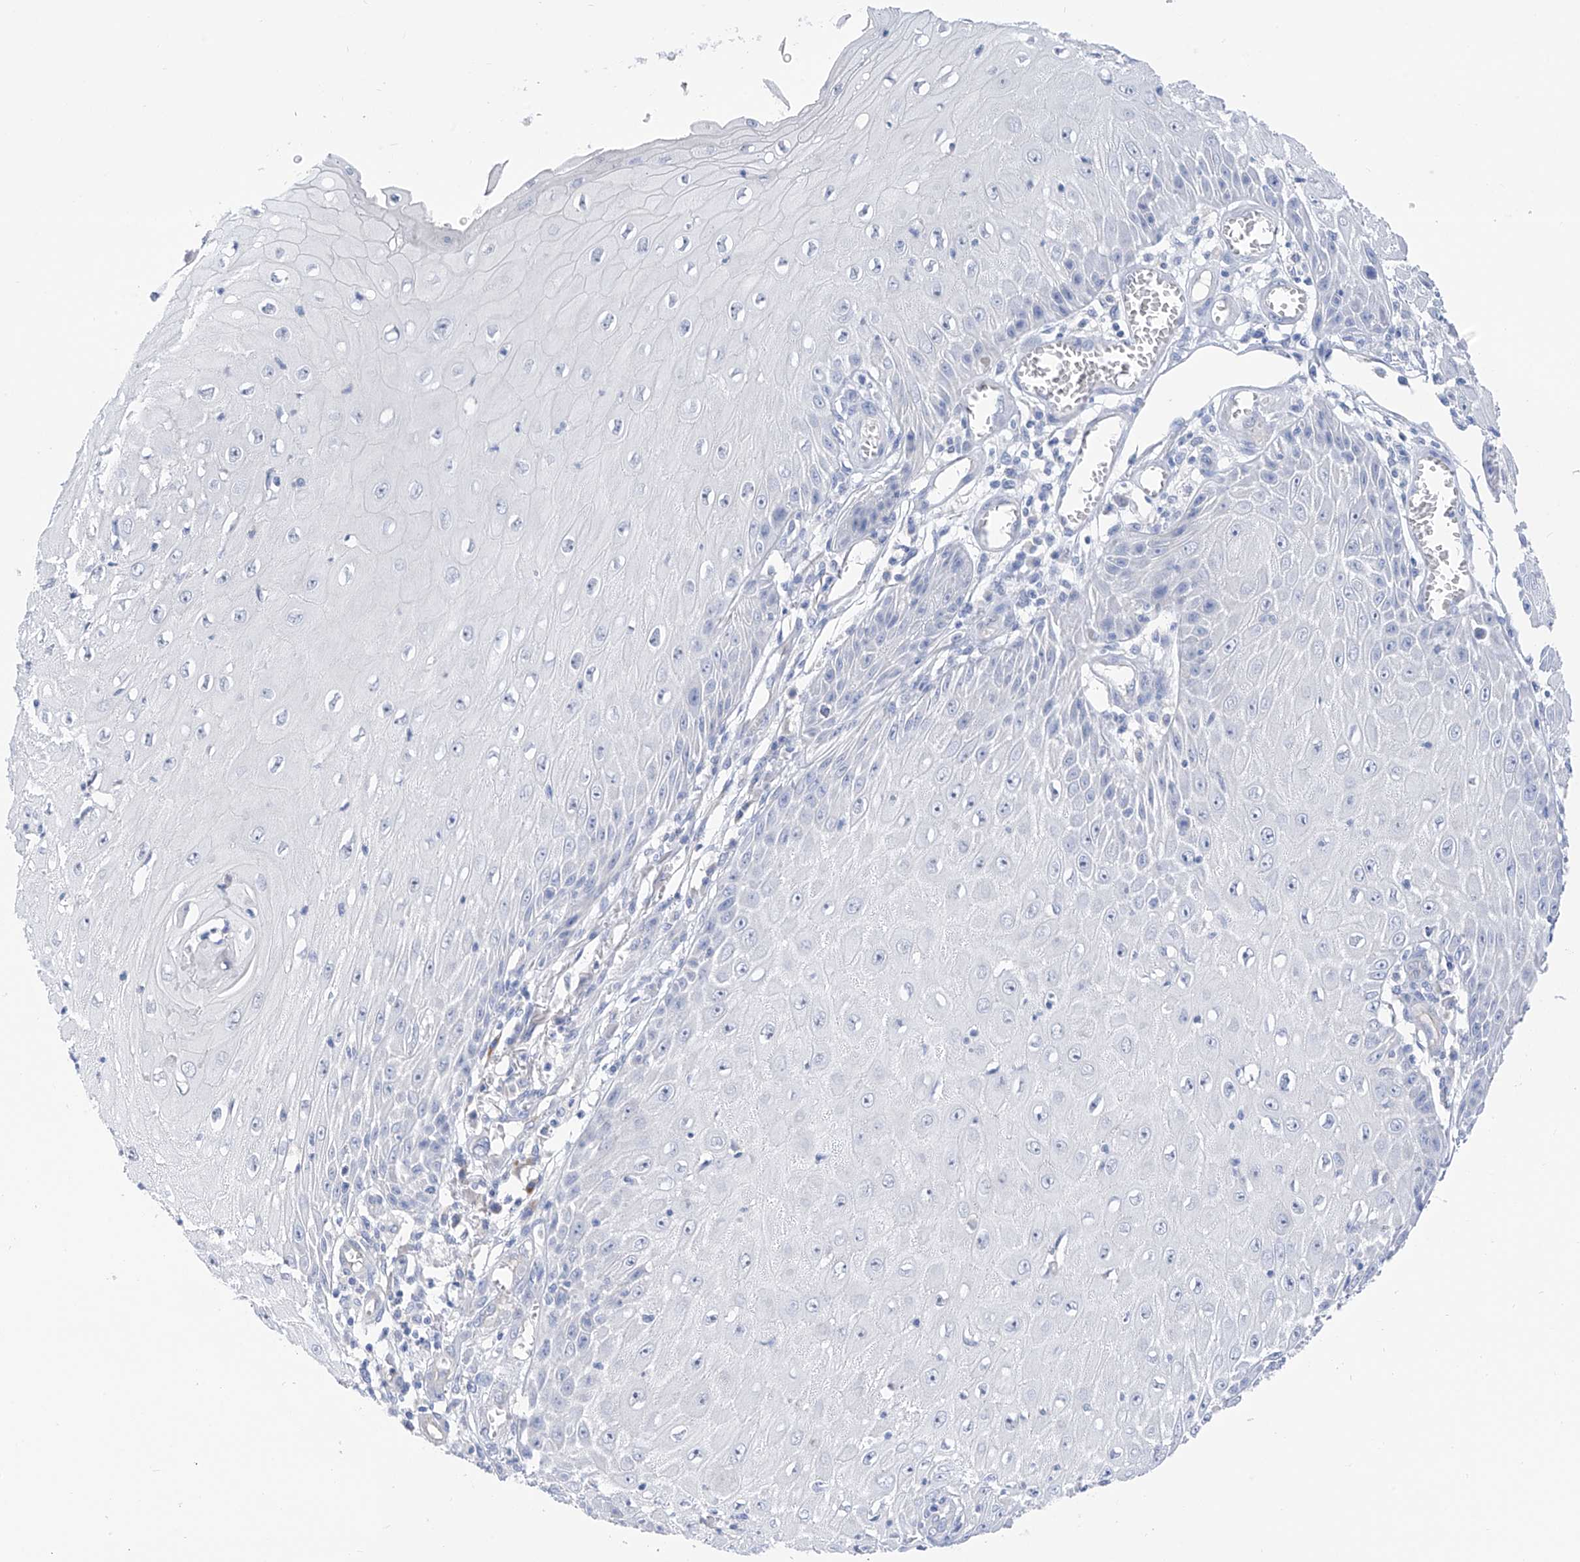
{"staining": {"intensity": "negative", "quantity": "none", "location": "none"}, "tissue": "skin cancer", "cell_type": "Tumor cells", "image_type": "cancer", "snomed": [{"axis": "morphology", "description": "Squamous cell carcinoma, NOS"}, {"axis": "topography", "description": "Skin"}], "caption": "High power microscopy histopathology image of an immunohistochemistry (IHC) micrograph of squamous cell carcinoma (skin), revealing no significant staining in tumor cells.", "gene": "PIK3C2B", "patient": {"sex": "female", "age": 73}}